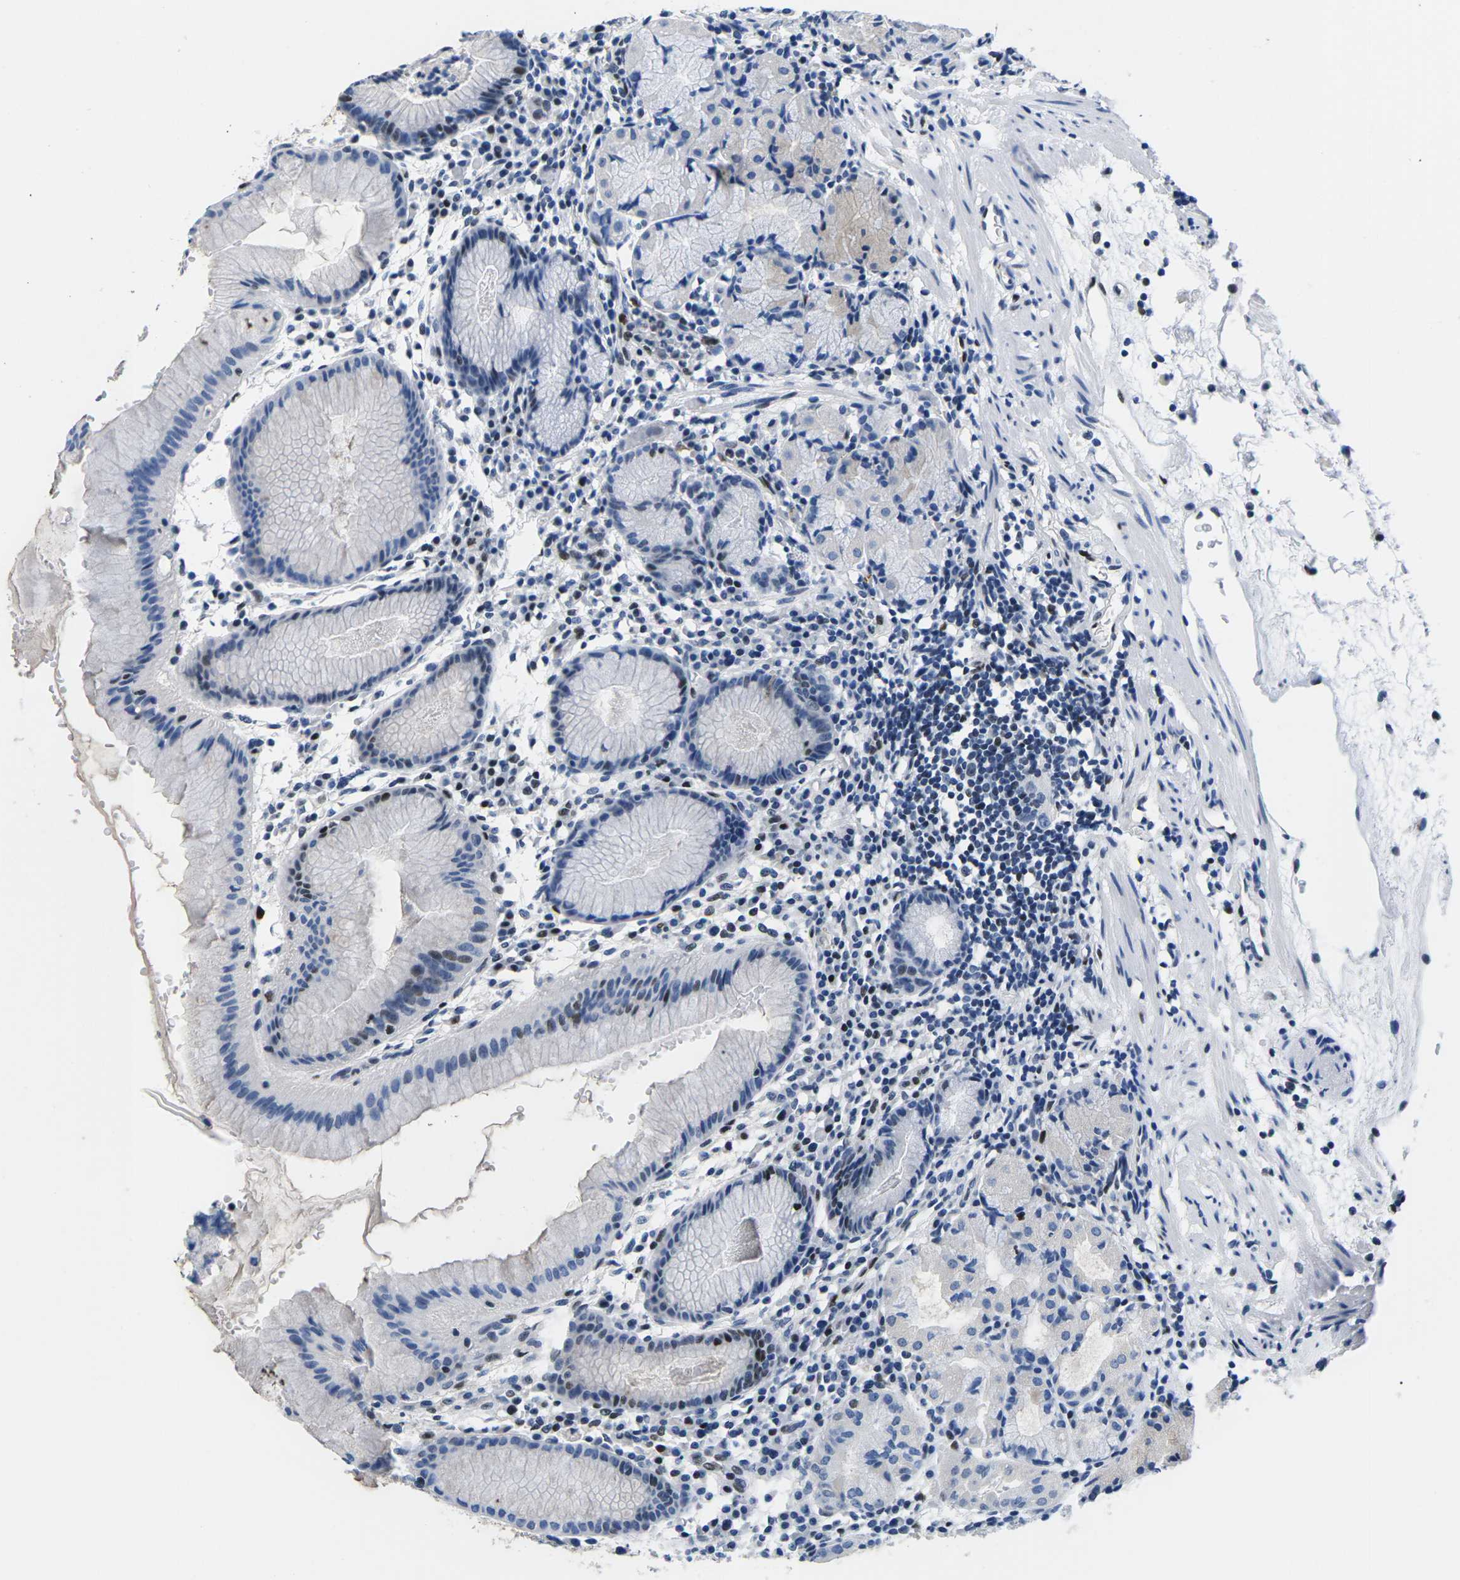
{"staining": {"intensity": "moderate", "quantity": "<25%", "location": "nuclear"}, "tissue": "stomach", "cell_type": "Glandular cells", "image_type": "normal", "snomed": [{"axis": "morphology", "description": "Normal tissue, NOS"}, {"axis": "topography", "description": "Stomach"}, {"axis": "topography", "description": "Stomach, lower"}], "caption": "Protein analysis of unremarkable stomach displays moderate nuclear staining in approximately <25% of glandular cells.", "gene": "ATF1", "patient": {"sex": "female", "age": 75}}